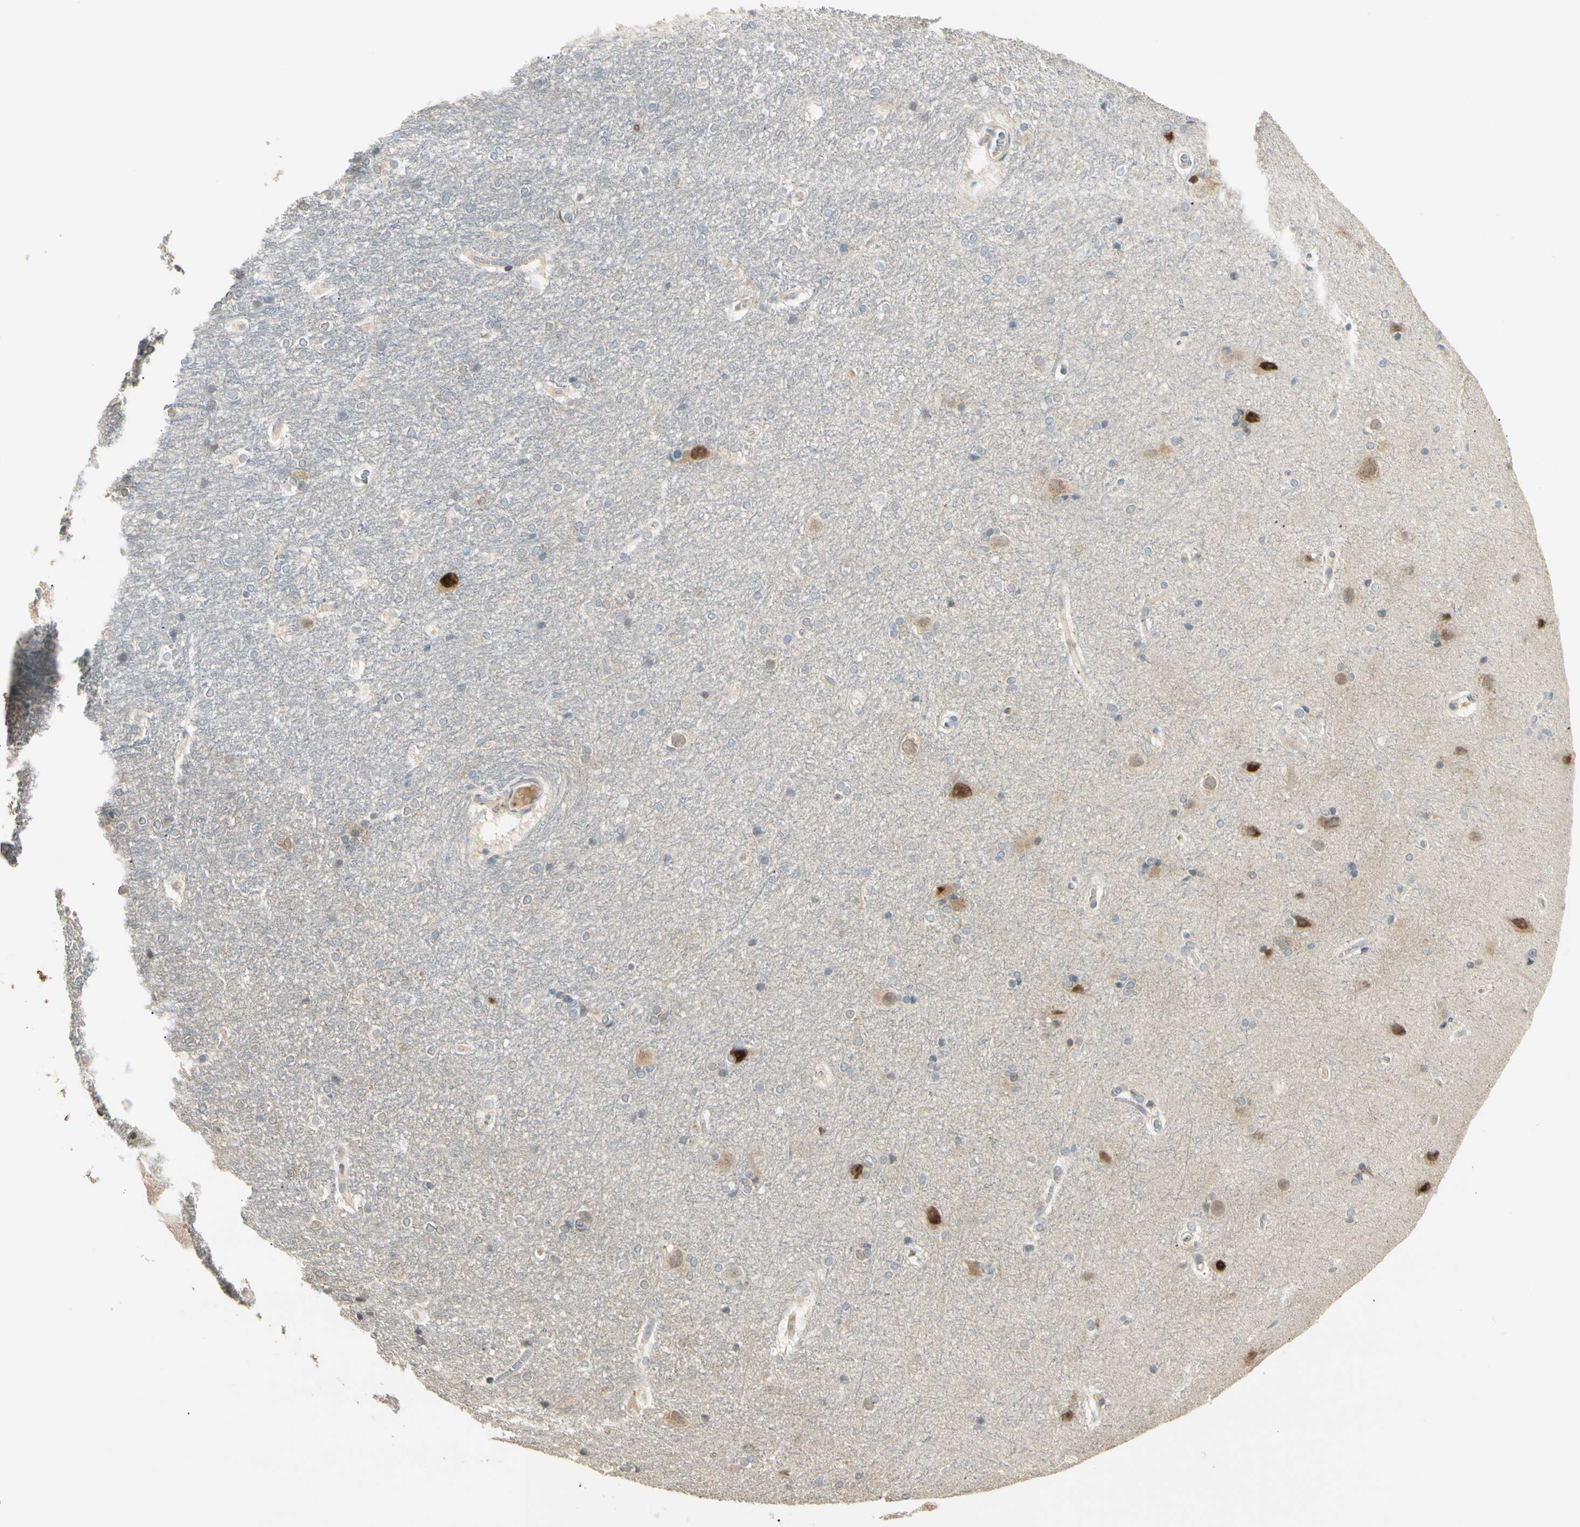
{"staining": {"intensity": "weak", "quantity": "<25%", "location": "cytoplasmic/membranous"}, "tissue": "hippocampus", "cell_type": "Glial cells", "image_type": "normal", "snomed": [{"axis": "morphology", "description": "Normal tissue, NOS"}, {"axis": "topography", "description": "Hippocampus"}], "caption": "IHC histopathology image of normal hippocampus stained for a protein (brown), which displays no staining in glial cells. Nuclei are stained in blue.", "gene": "P3H2", "patient": {"sex": "female", "age": 19}}